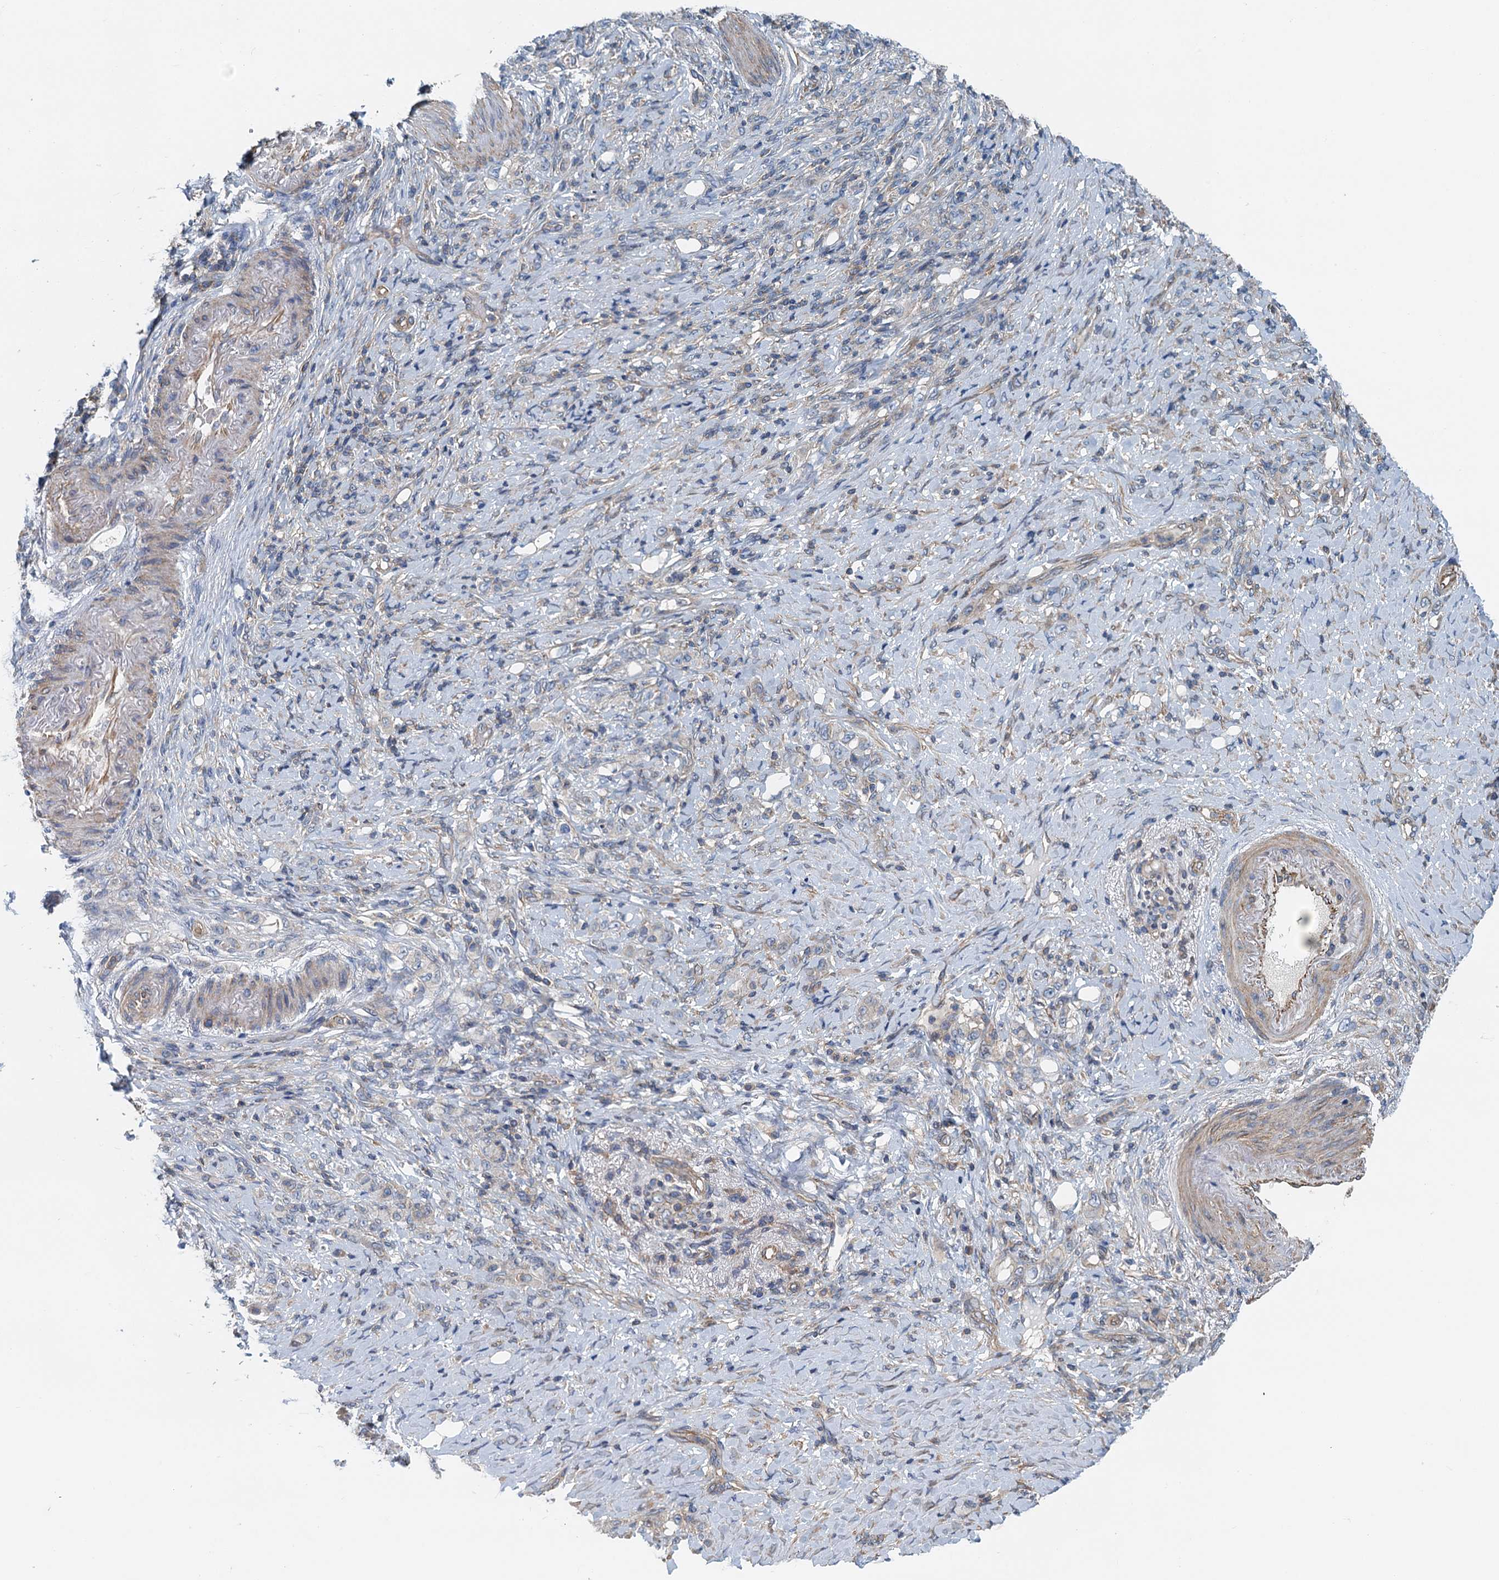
{"staining": {"intensity": "negative", "quantity": "none", "location": "none"}, "tissue": "stomach cancer", "cell_type": "Tumor cells", "image_type": "cancer", "snomed": [{"axis": "morphology", "description": "Adenocarcinoma, NOS"}, {"axis": "topography", "description": "Stomach"}], "caption": "An image of adenocarcinoma (stomach) stained for a protein shows no brown staining in tumor cells. The staining is performed using DAB brown chromogen with nuclei counter-stained in using hematoxylin.", "gene": "PPP1R14D", "patient": {"sex": "female", "age": 79}}